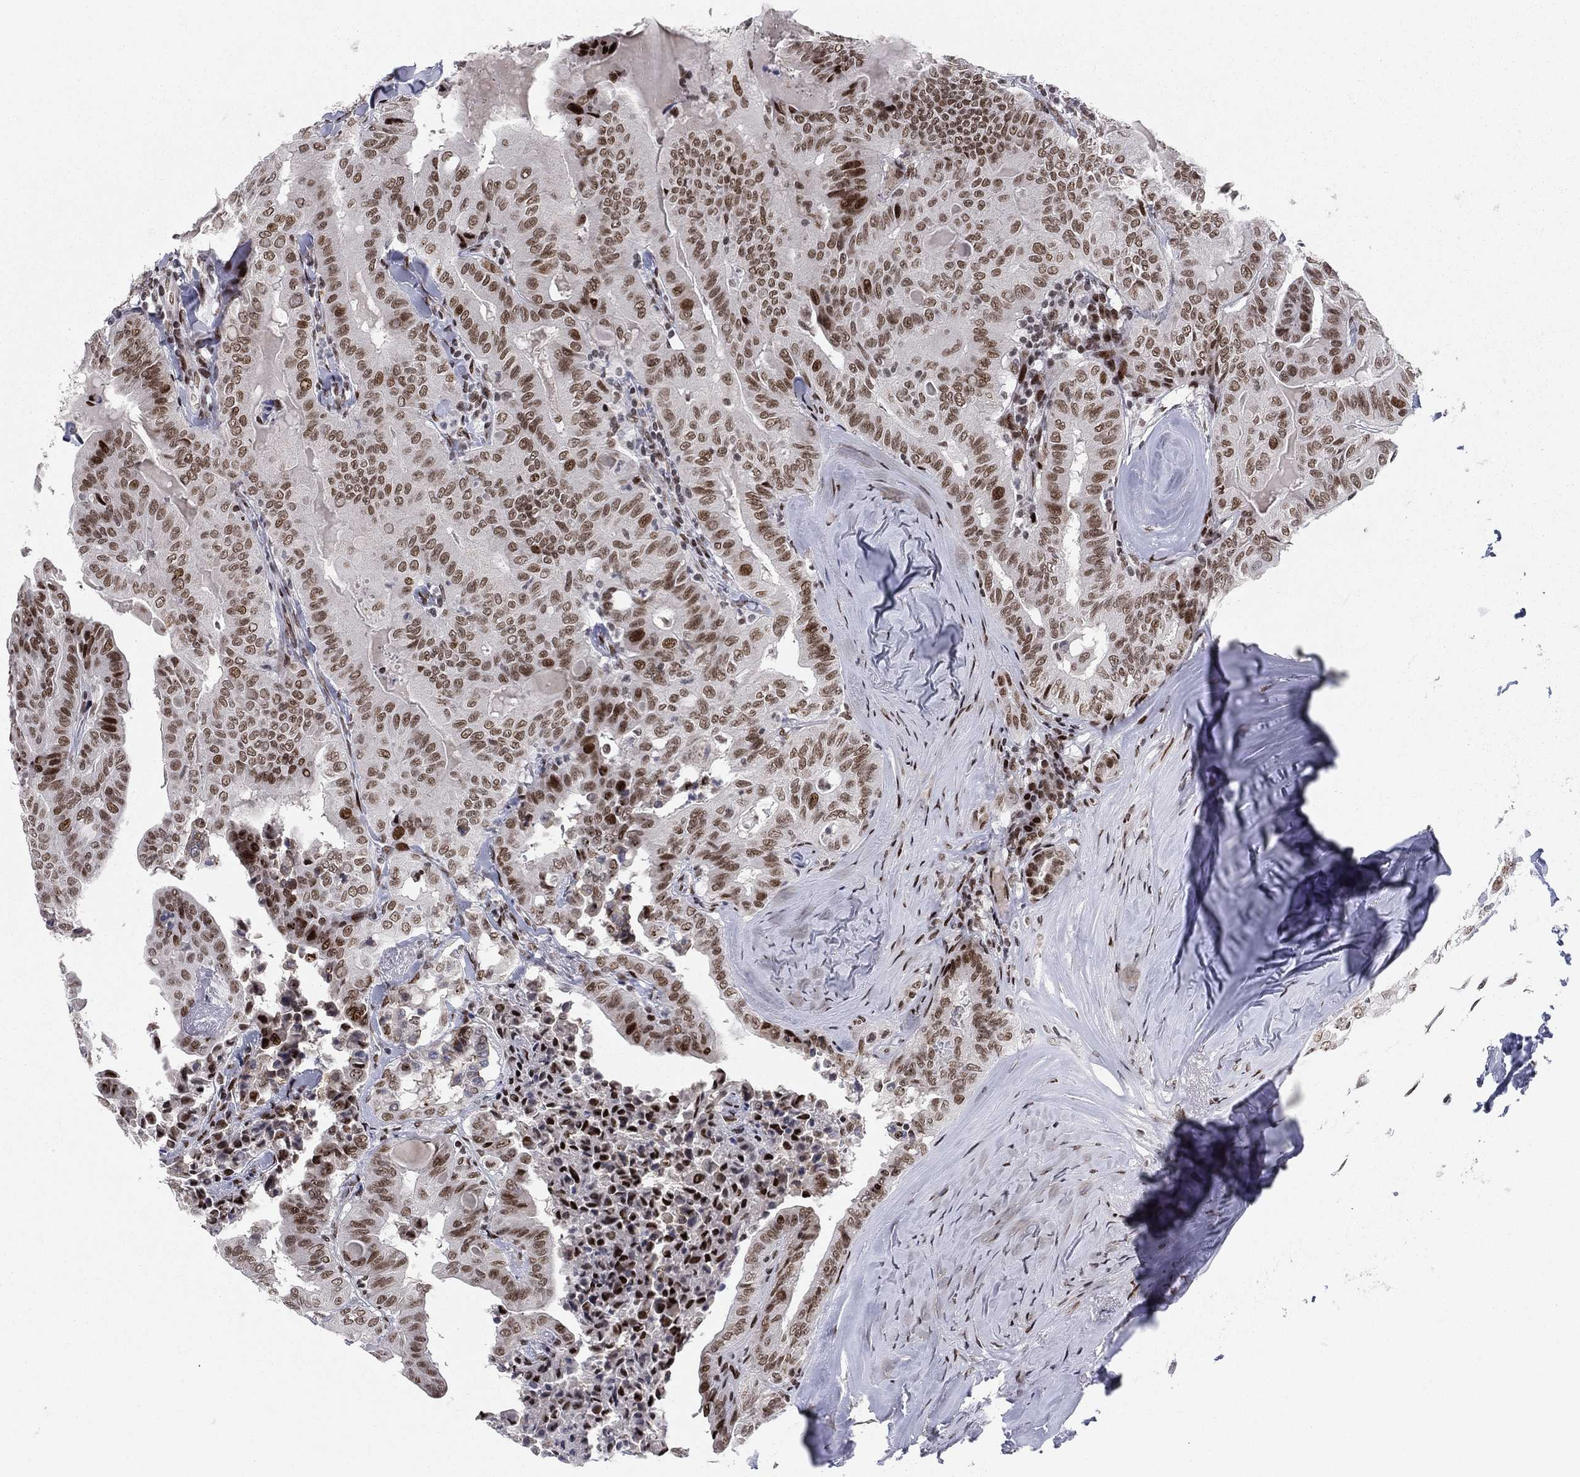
{"staining": {"intensity": "moderate", "quantity": ">75%", "location": "nuclear"}, "tissue": "thyroid cancer", "cell_type": "Tumor cells", "image_type": "cancer", "snomed": [{"axis": "morphology", "description": "Papillary adenocarcinoma, NOS"}, {"axis": "topography", "description": "Thyroid gland"}], "caption": "The immunohistochemical stain shows moderate nuclear expression in tumor cells of thyroid papillary adenocarcinoma tissue.", "gene": "RTF1", "patient": {"sex": "female", "age": 68}}